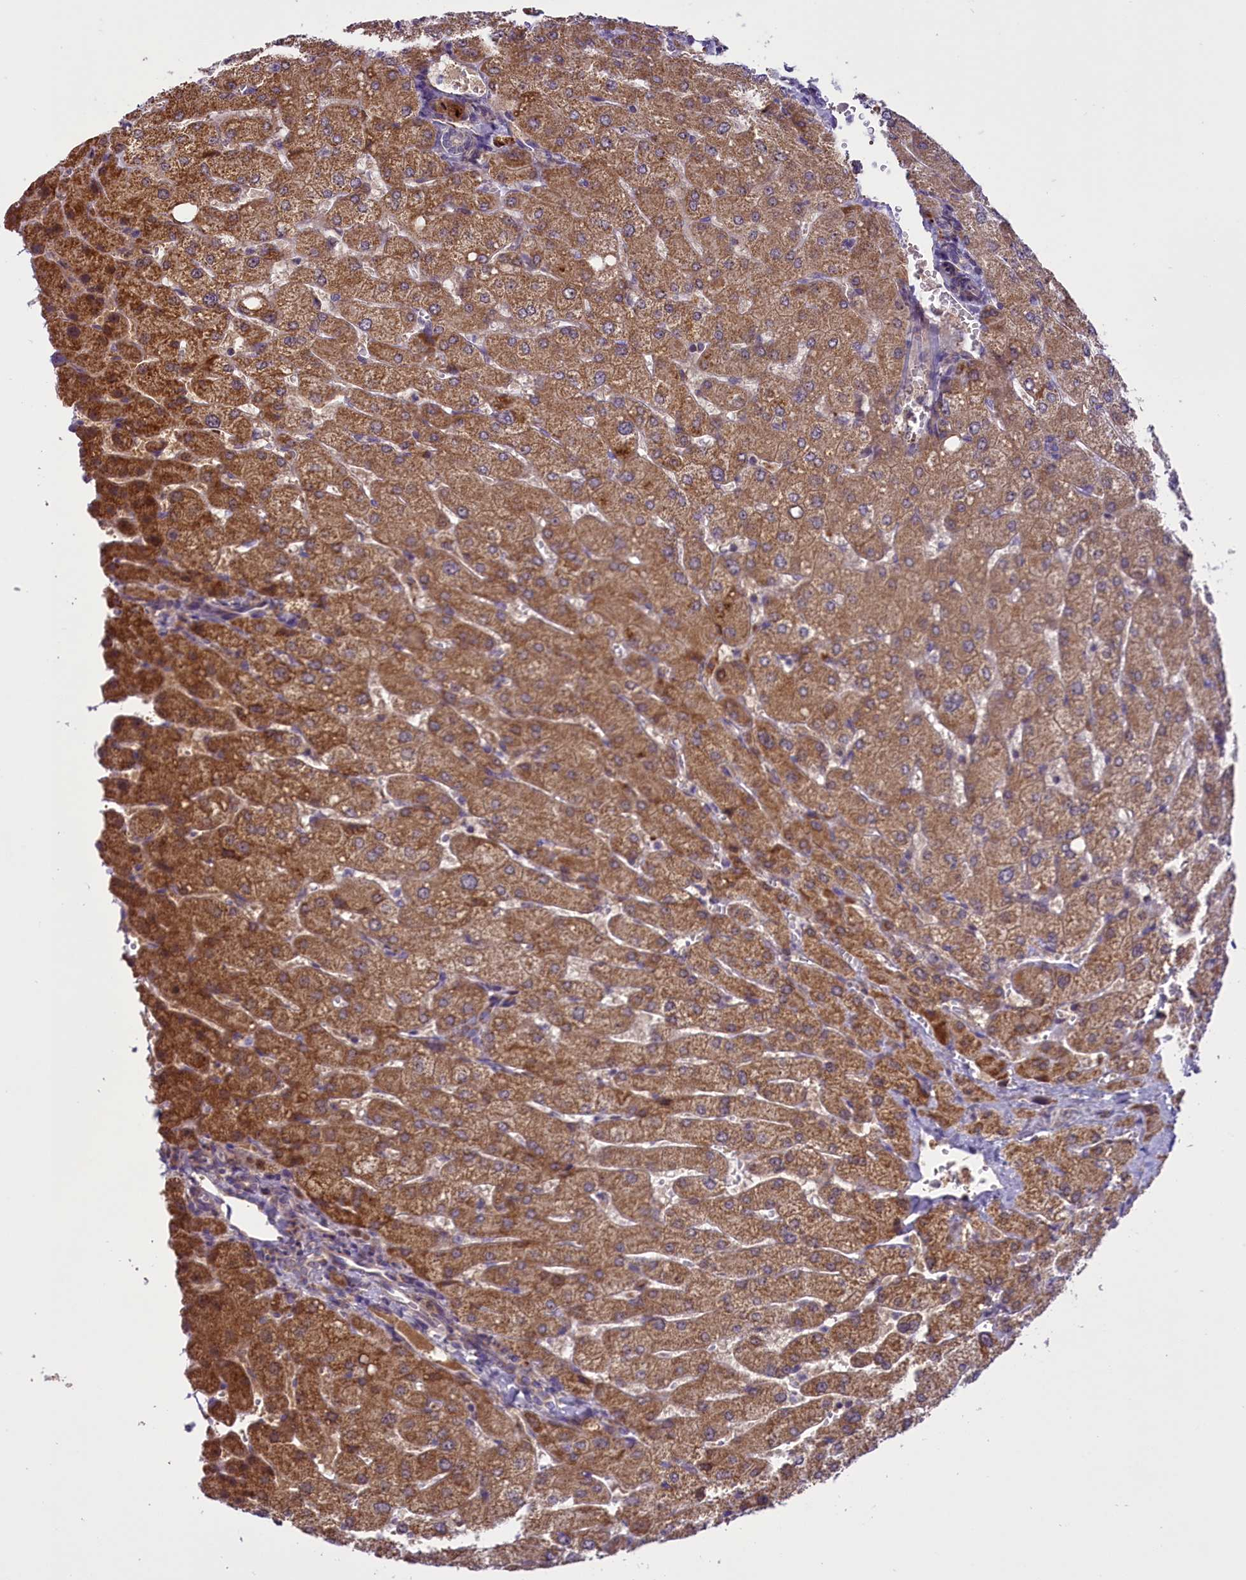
{"staining": {"intensity": "weak", "quantity": "25%-75%", "location": "cytoplasmic/membranous"}, "tissue": "liver", "cell_type": "Cholangiocytes", "image_type": "normal", "snomed": [{"axis": "morphology", "description": "Normal tissue, NOS"}, {"axis": "topography", "description": "Liver"}], "caption": "High-magnification brightfield microscopy of normal liver stained with DAB (brown) and counterstained with hematoxylin (blue). cholangiocytes exhibit weak cytoplasmic/membranous staining is appreciated in approximately25%-75% of cells.", "gene": "GLRX5", "patient": {"sex": "male", "age": 55}}